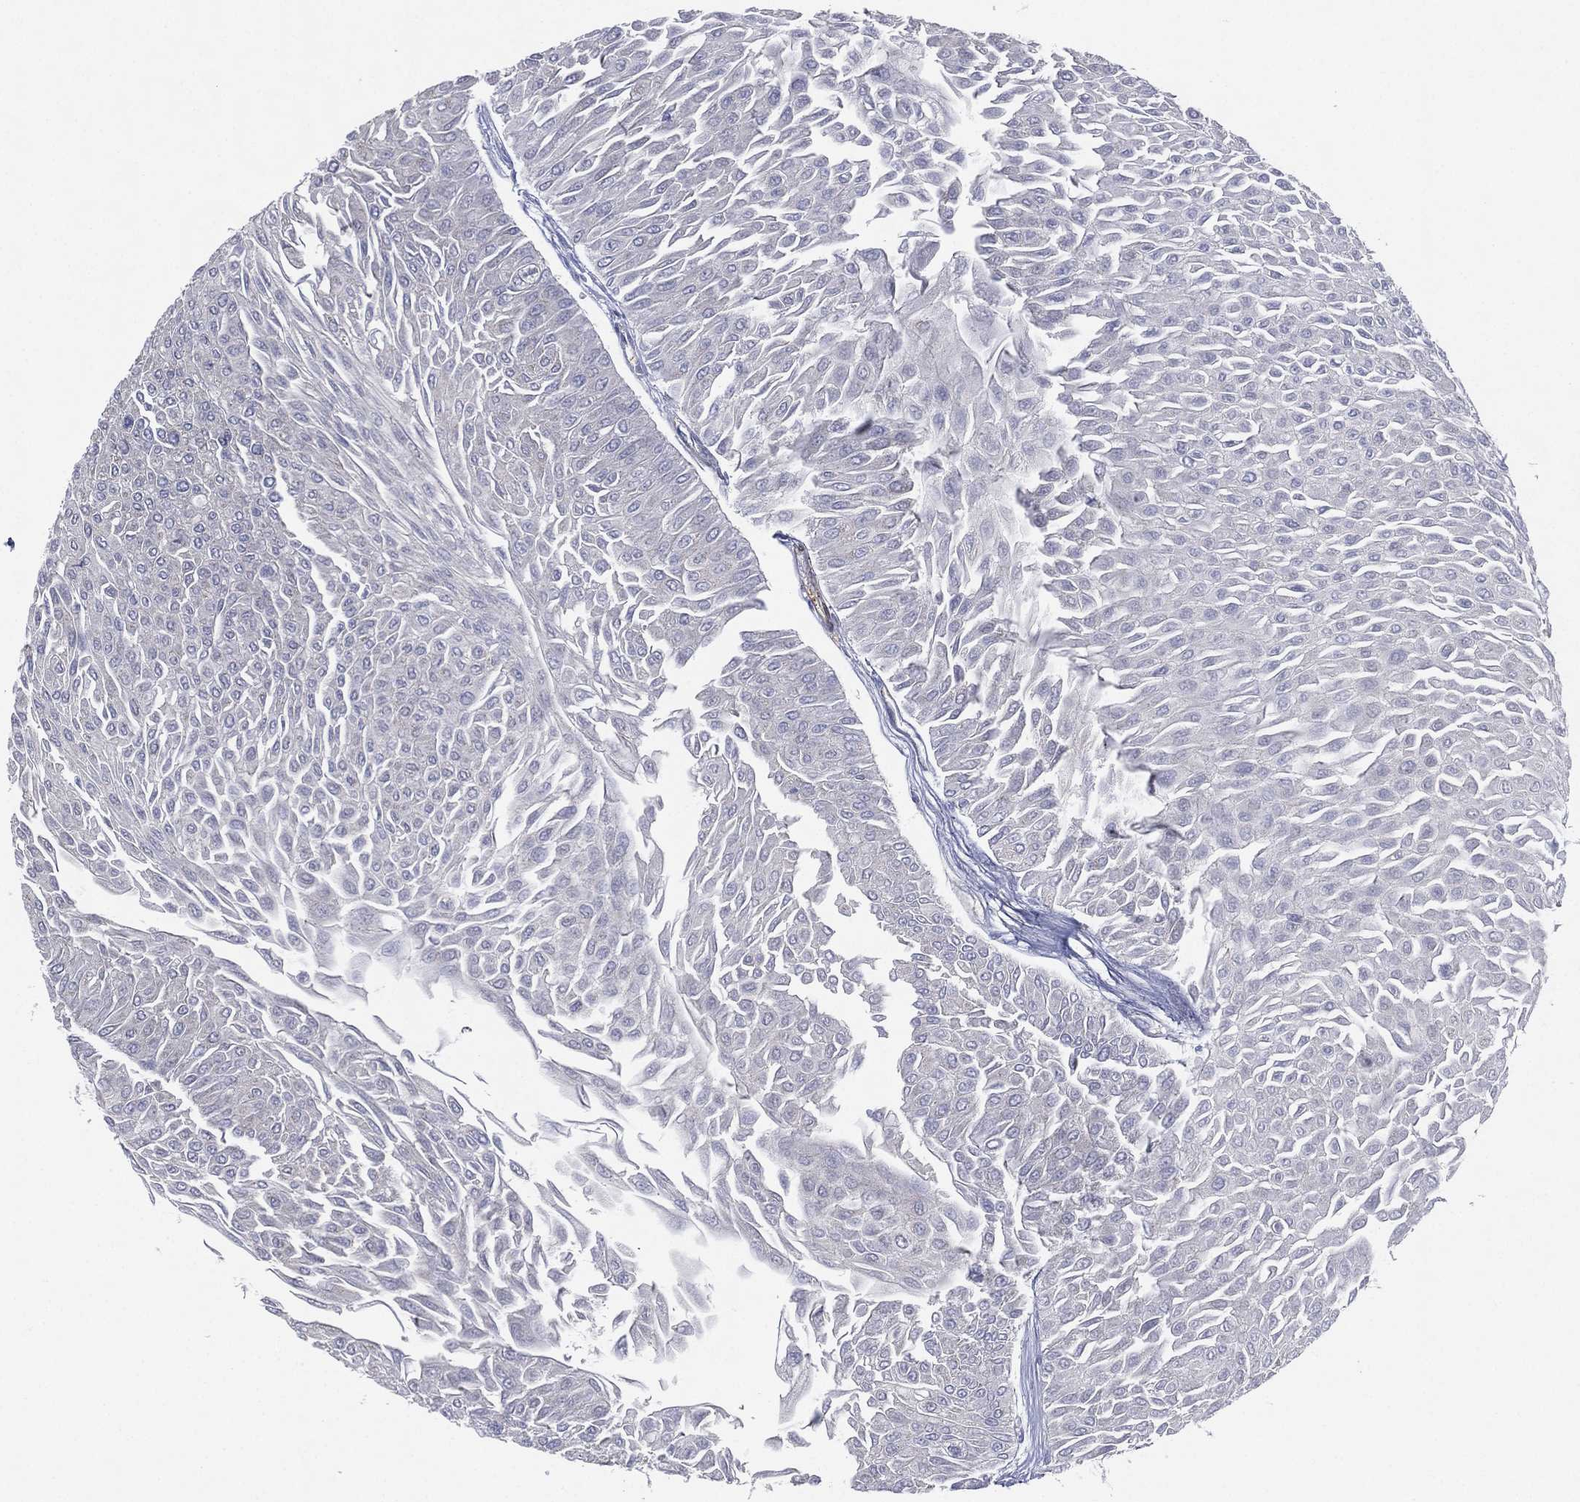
{"staining": {"intensity": "negative", "quantity": "none", "location": "none"}, "tissue": "urothelial cancer", "cell_type": "Tumor cells", "image_type": "cancer", "snomed": [{"axis": "morphology", "description": "Urothelial carcinoma, Low grade"}, {"axis": "topography", "description": "Urinary bladder"}], "caption": "Urothelial cancer was stained to show a protein in brown. There is no significant staining in tumor cells.", "gene": "ATP8A2", "patient": {"sex": "male", "age": 67}}